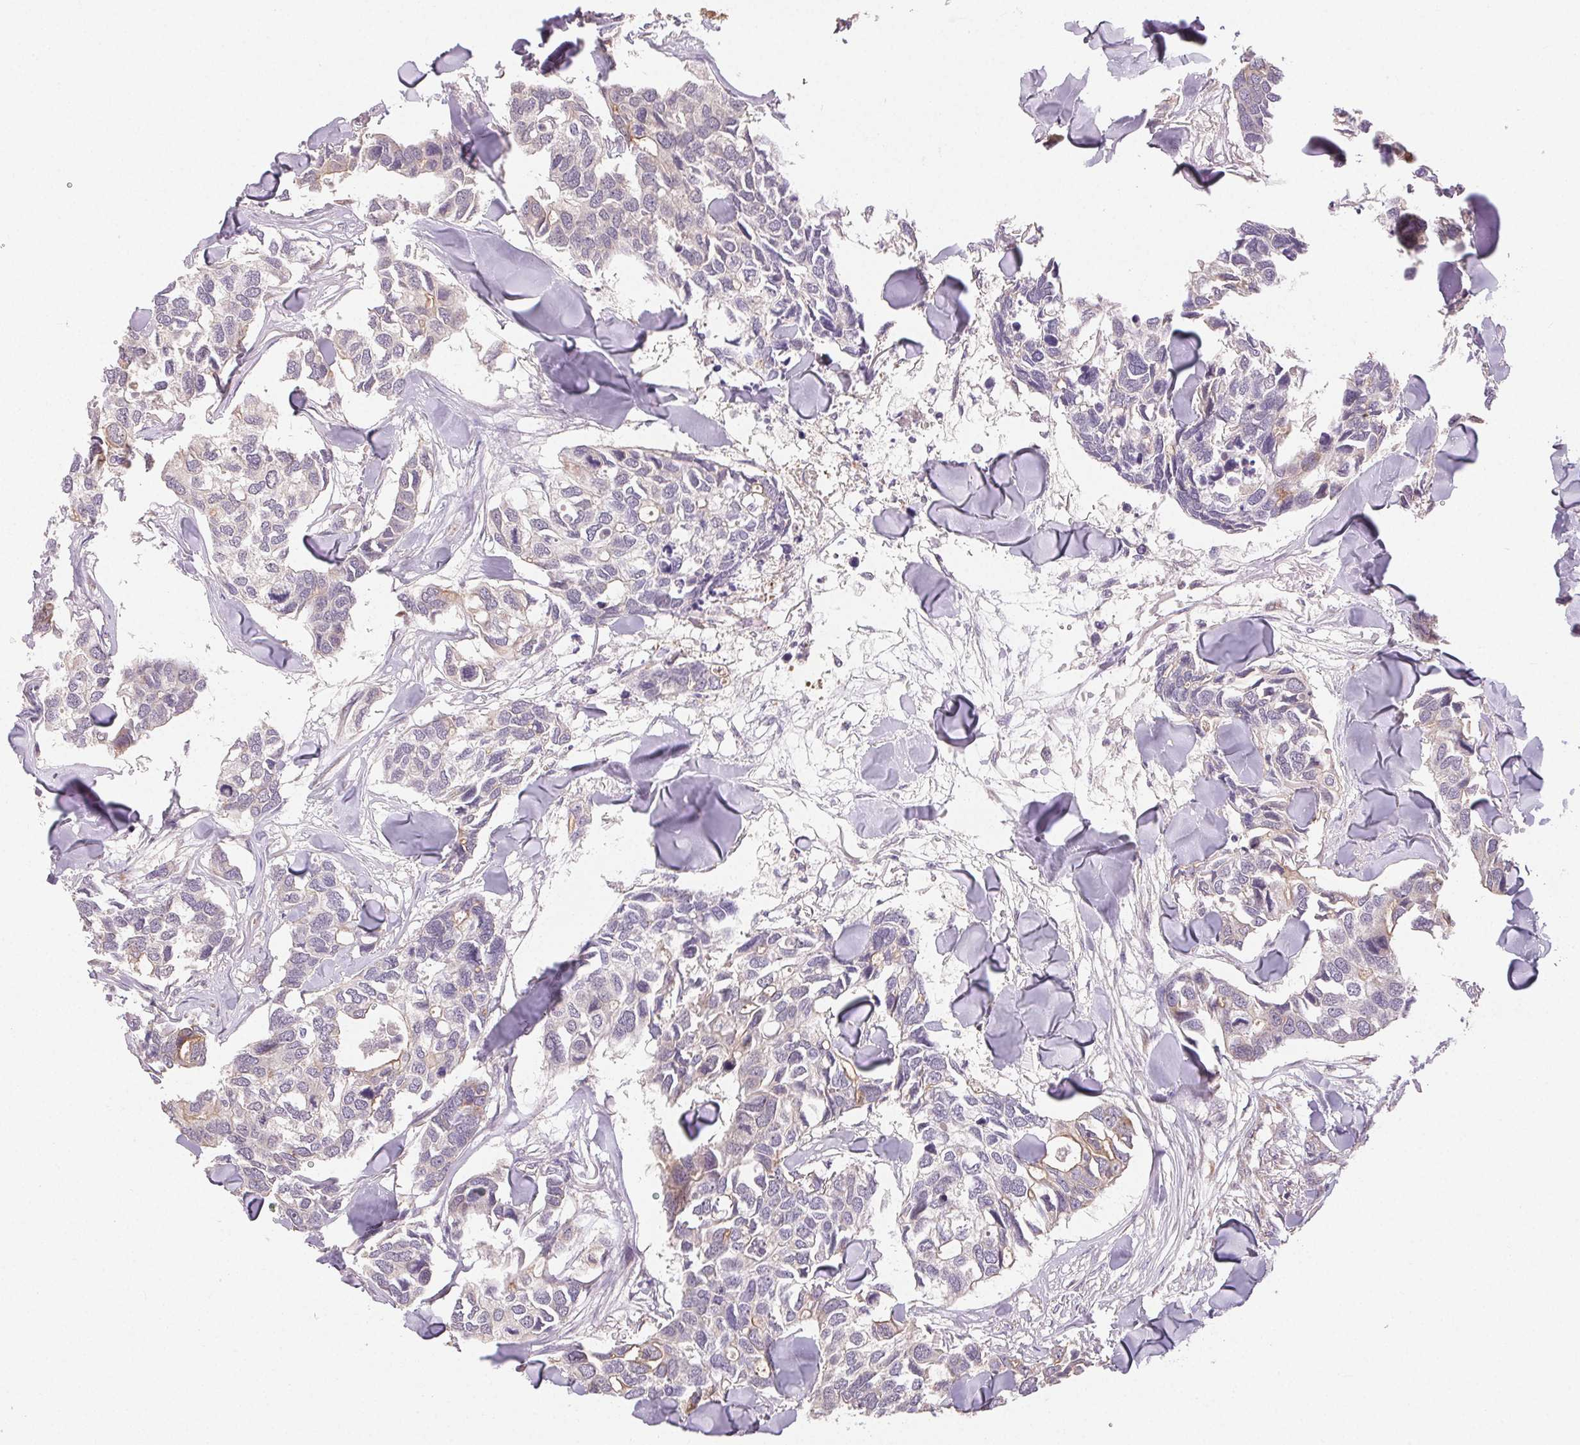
{"staining": {"intensity": "weak", "quantity": "<25%", "location": "cytoplasmic/membranous"}, "tissue": "breast cancer", "cell_type": "Tumor cells", "image_type": "cancer", "snomed": [{"axis": "morphology", "description": "Duct carcinoma"}, {"axis": "topography", "description": "Breast"}], "caption": "Human breast infiltrating ductal carcinoma stained for a protein using immunohistochemistry (IHC) exhibits no staining in tumor cells.", "gene": "MAPKAPK2", "patient": {"sex": "female", "age": 83}}